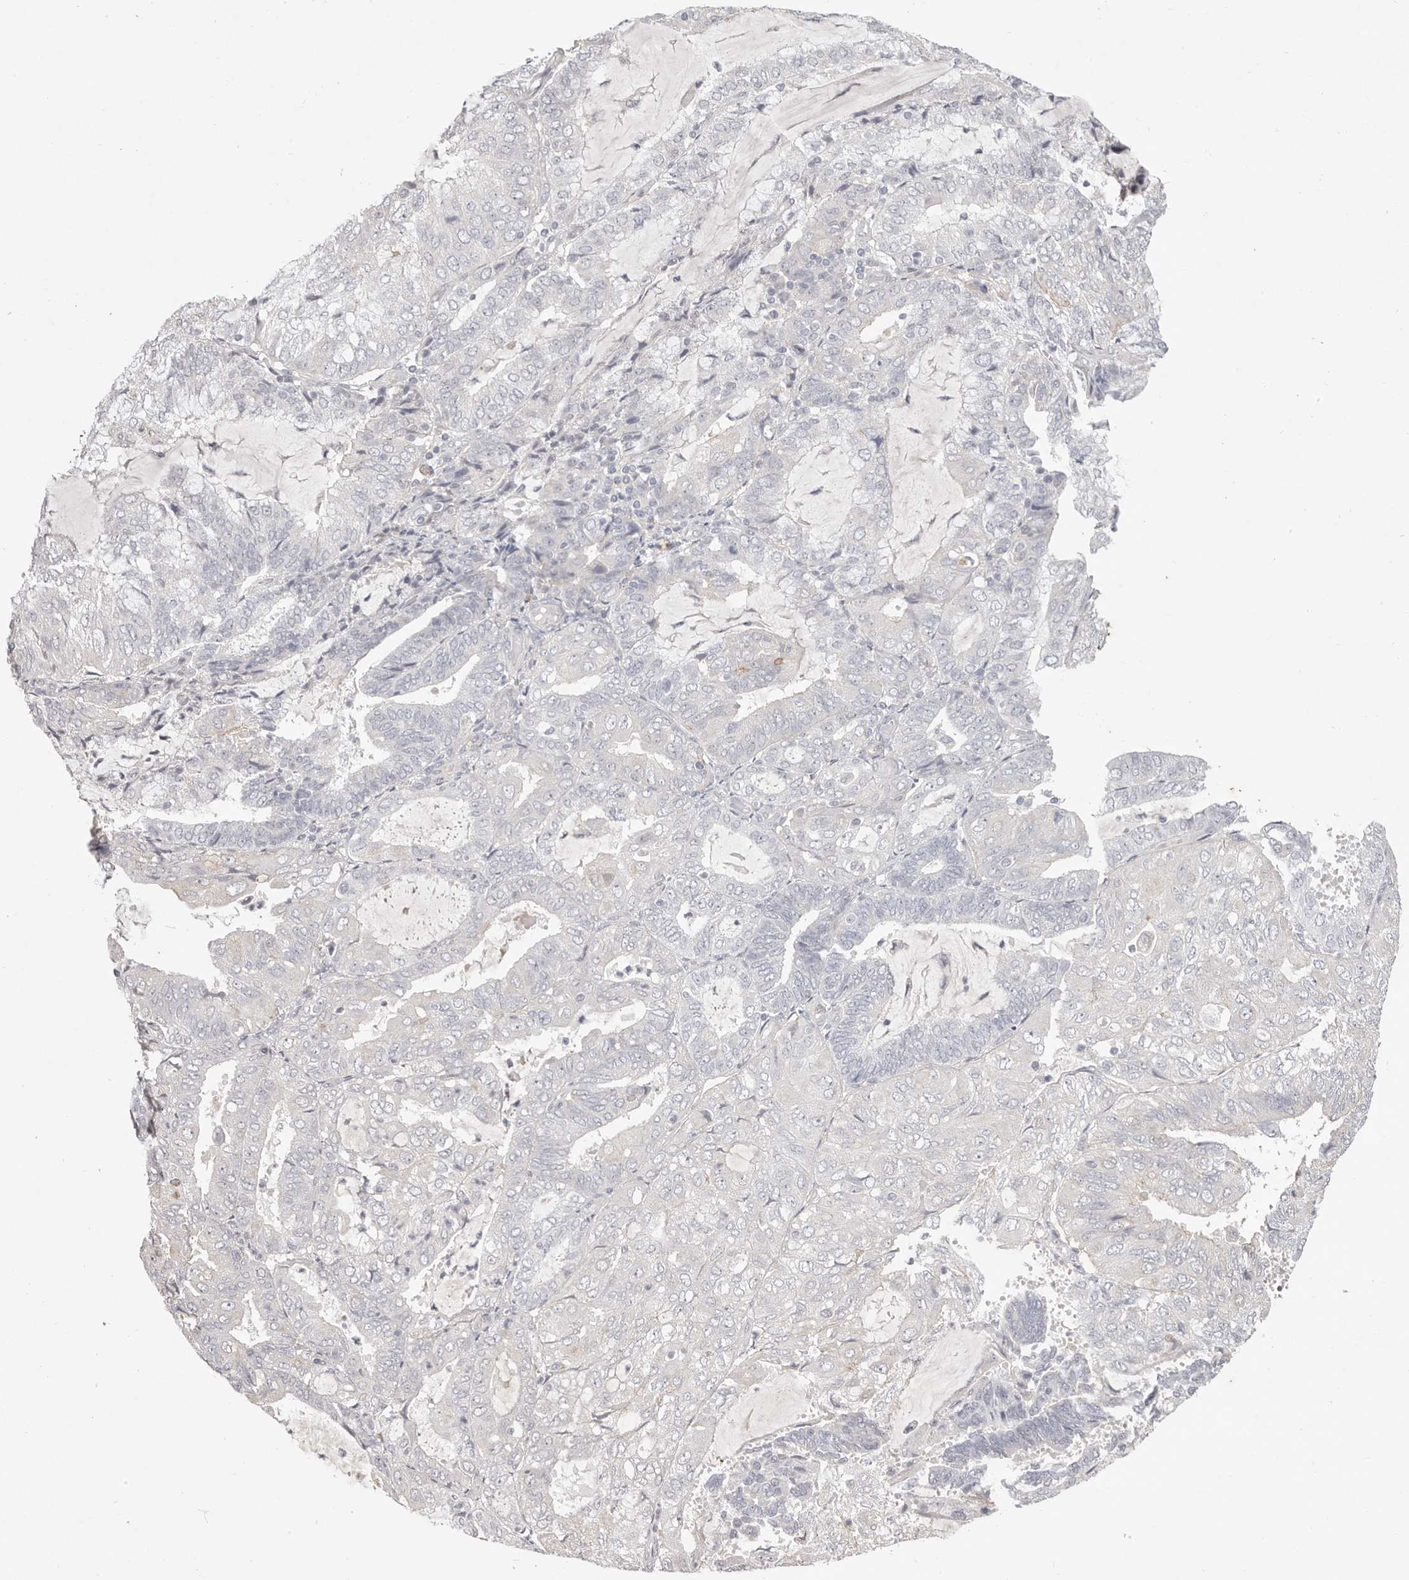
{"staining": {"intensity": "negative", "quantity": "none", "location": "none"}, "tissue": "endometrial cancer", "cell_type": "Tumor cells", "image_type": "cancer", "snomed": [{"axis": "morphology", "description": "Adenocarcinoma, NOS"}, {"axis": "topography", "description": "Endometrium"}], "caption": "A histopathology image of human adenocarcinoma (endometrial) is negative for staining in tumor cells.", "gene": "GARNL3", "patient": {"sex": "female", "age": 81}}